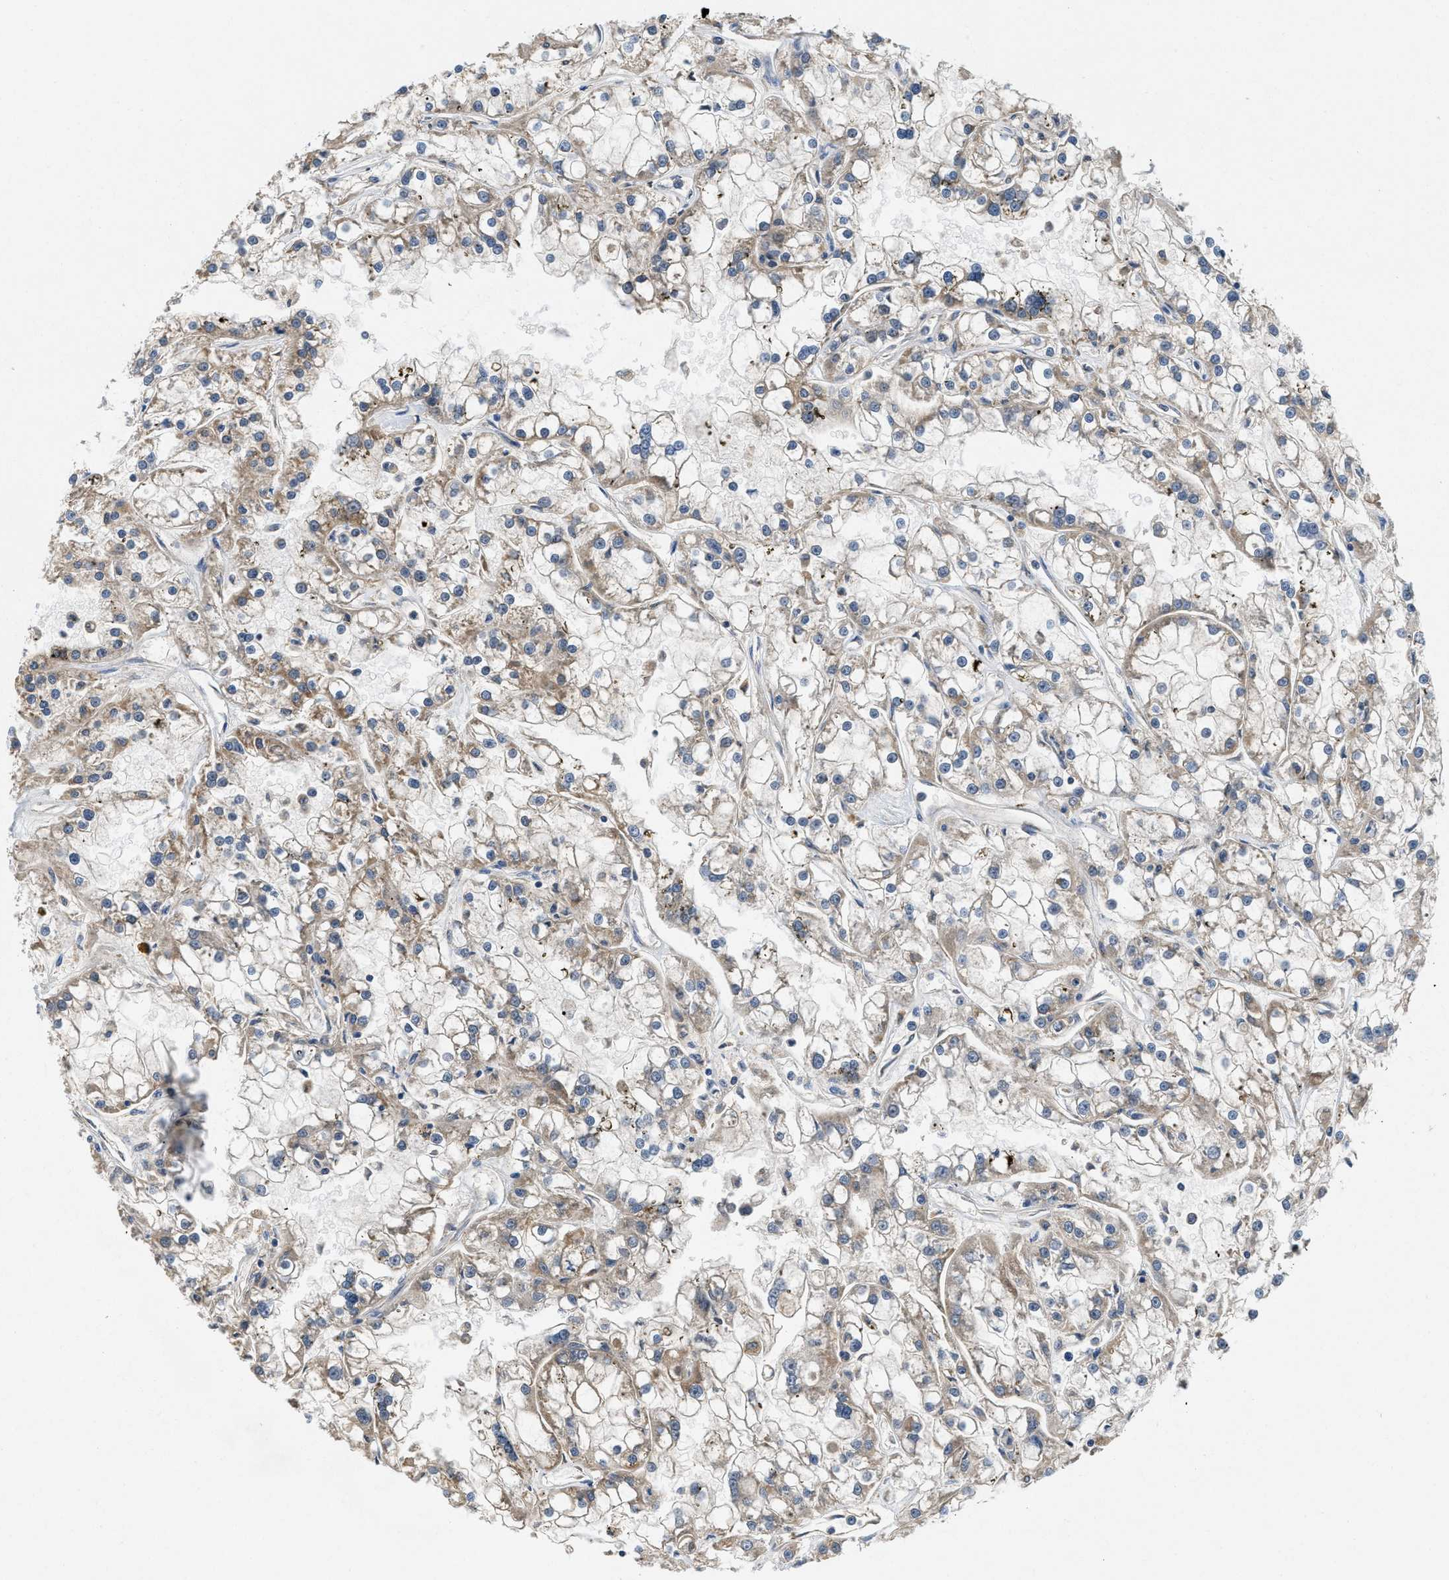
{"staining": {"intensity": "weak", "quantity": "25%-75%", "location": "cytoplasmic/membranous"}, "tissue": "renal cancer", "cell_type": "Tumor cells", "image_type": "cancer", "snomed": [{"axis": "morphology", "description": "Adenocarcinoma, NOS"}, {"axis": "topography", "description": "Kidney"}], "caption": "DAB (3,3'-diaminobenzidine) immunohistochemical staining of renal adenocarcinoma shows weak cytoplasmic/membranous protein expression in approximately 25%-75% of tumor cells.", "gene": "ZNF599", "patient": {"sex": "female", "age": 52}}